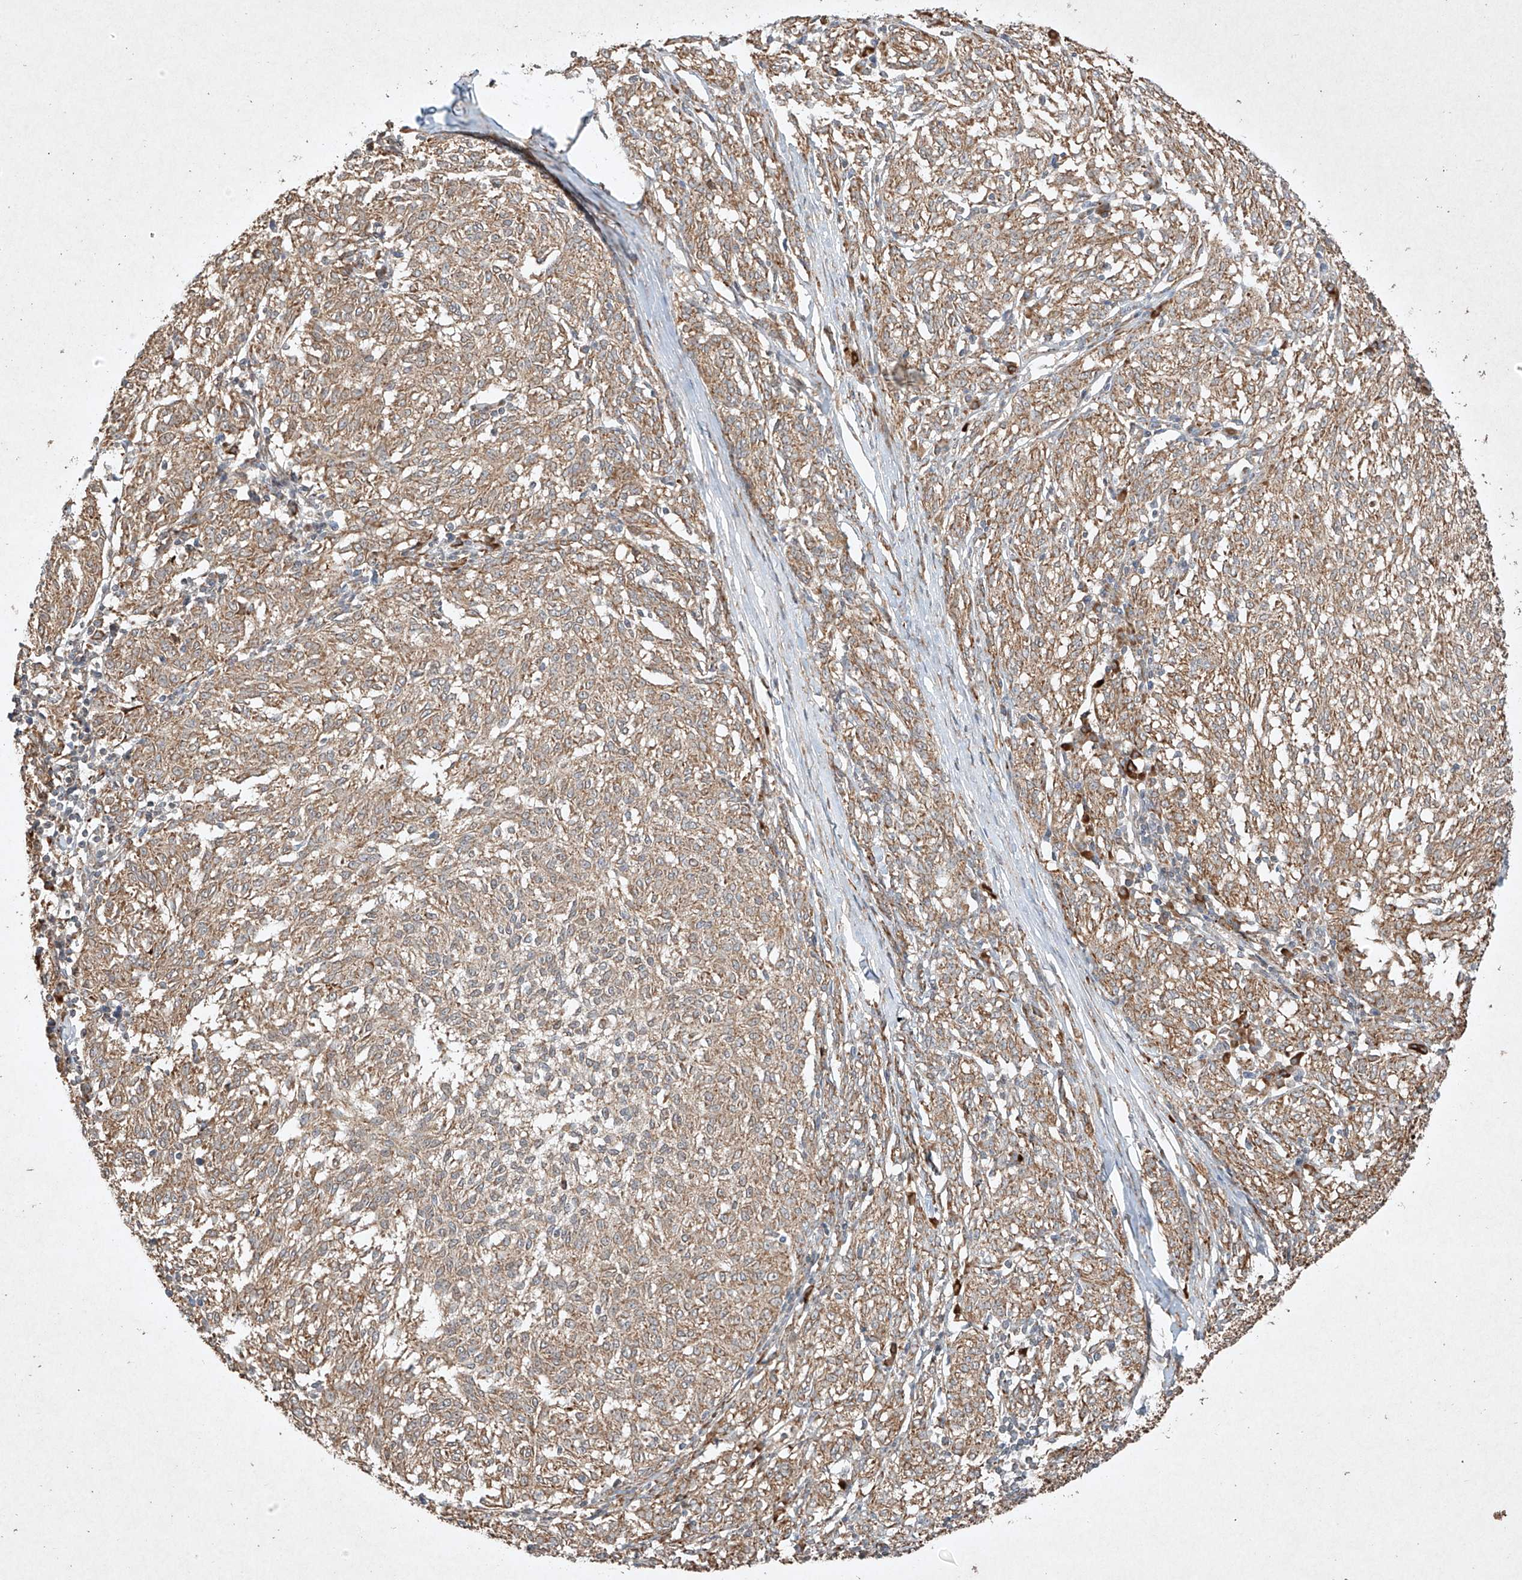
{"staining": {"intensity": "weak", "quantity": ">75%", "location": "cytoplasmic/membranous"}, "tissue": "melanoma", "cell_type": "Tumor cells", "image_type": "cancer", "snomed": [{"axis": "morphology", "description": "Malignant melanoma, NOS"}, {"axis": "topography", "description": "Skin"}], "caption": "A low amount of weak cytoplasmic/membranous staining is present in approximately >75% of tumor cells in malignant melanoma tissue. (IHC, brightfield microscopy, high magnification).", "gene": "SEMA3B", "patient": {"sex": "female", "age": 72}}